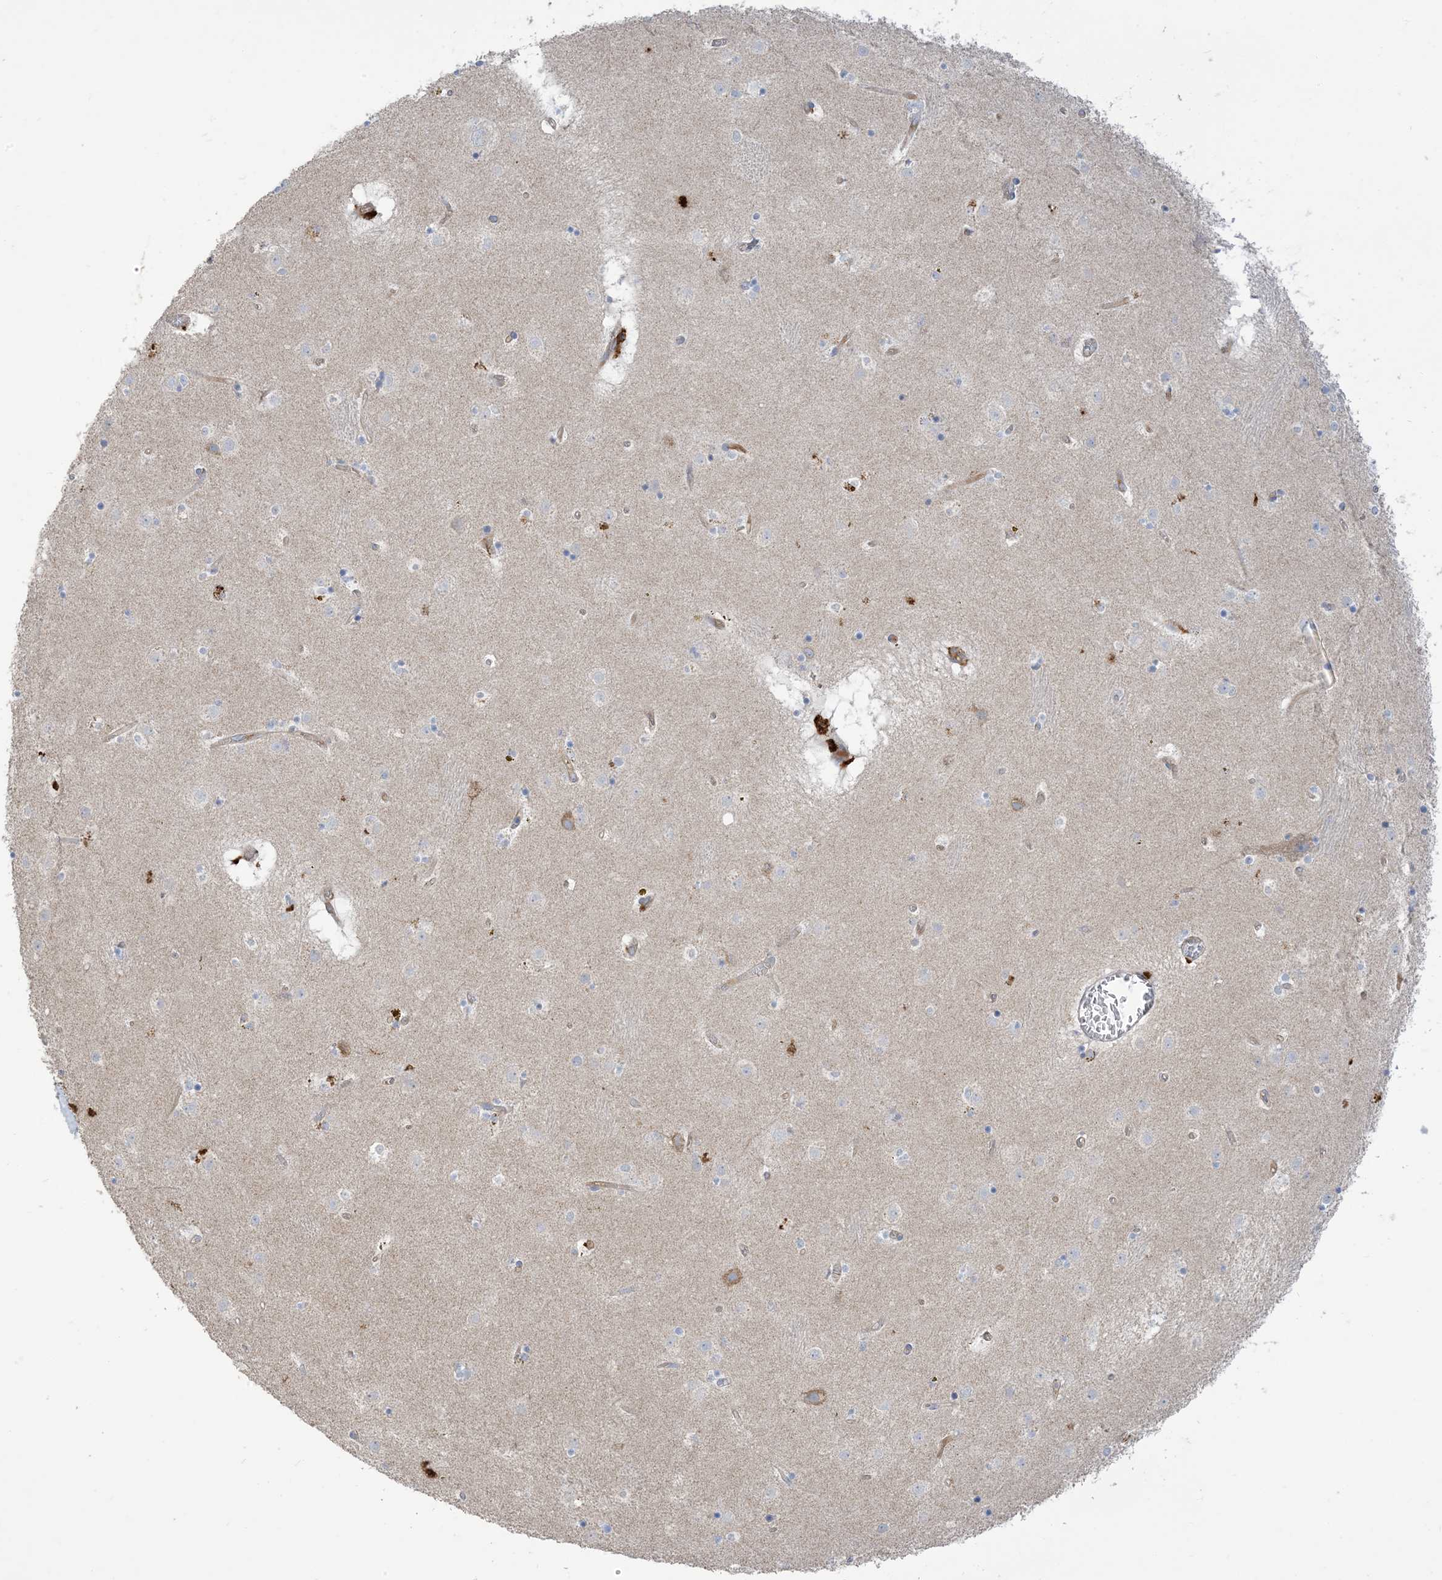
{"staining": {"intensity": "negative", "quantity": "none", "location": "none"}, "tissue": "caudate", "cell_type": "Glial cells", "image_type": "normal", "snomed": [{"axis": "morphology", "description": "Normal tissue, NOS"}, {"axis": "topography", "description": "Lateral ventricle wall"}], "caption": "Immunohistochemical staining of unremarkable caudate shows no significant staining in glial cells. (Brightfield microscopy of DAB immunohistochemistry (IHC) at high magnification).", "gene": "PEAR1", "patient": {"sex": "male", "age": 70}}